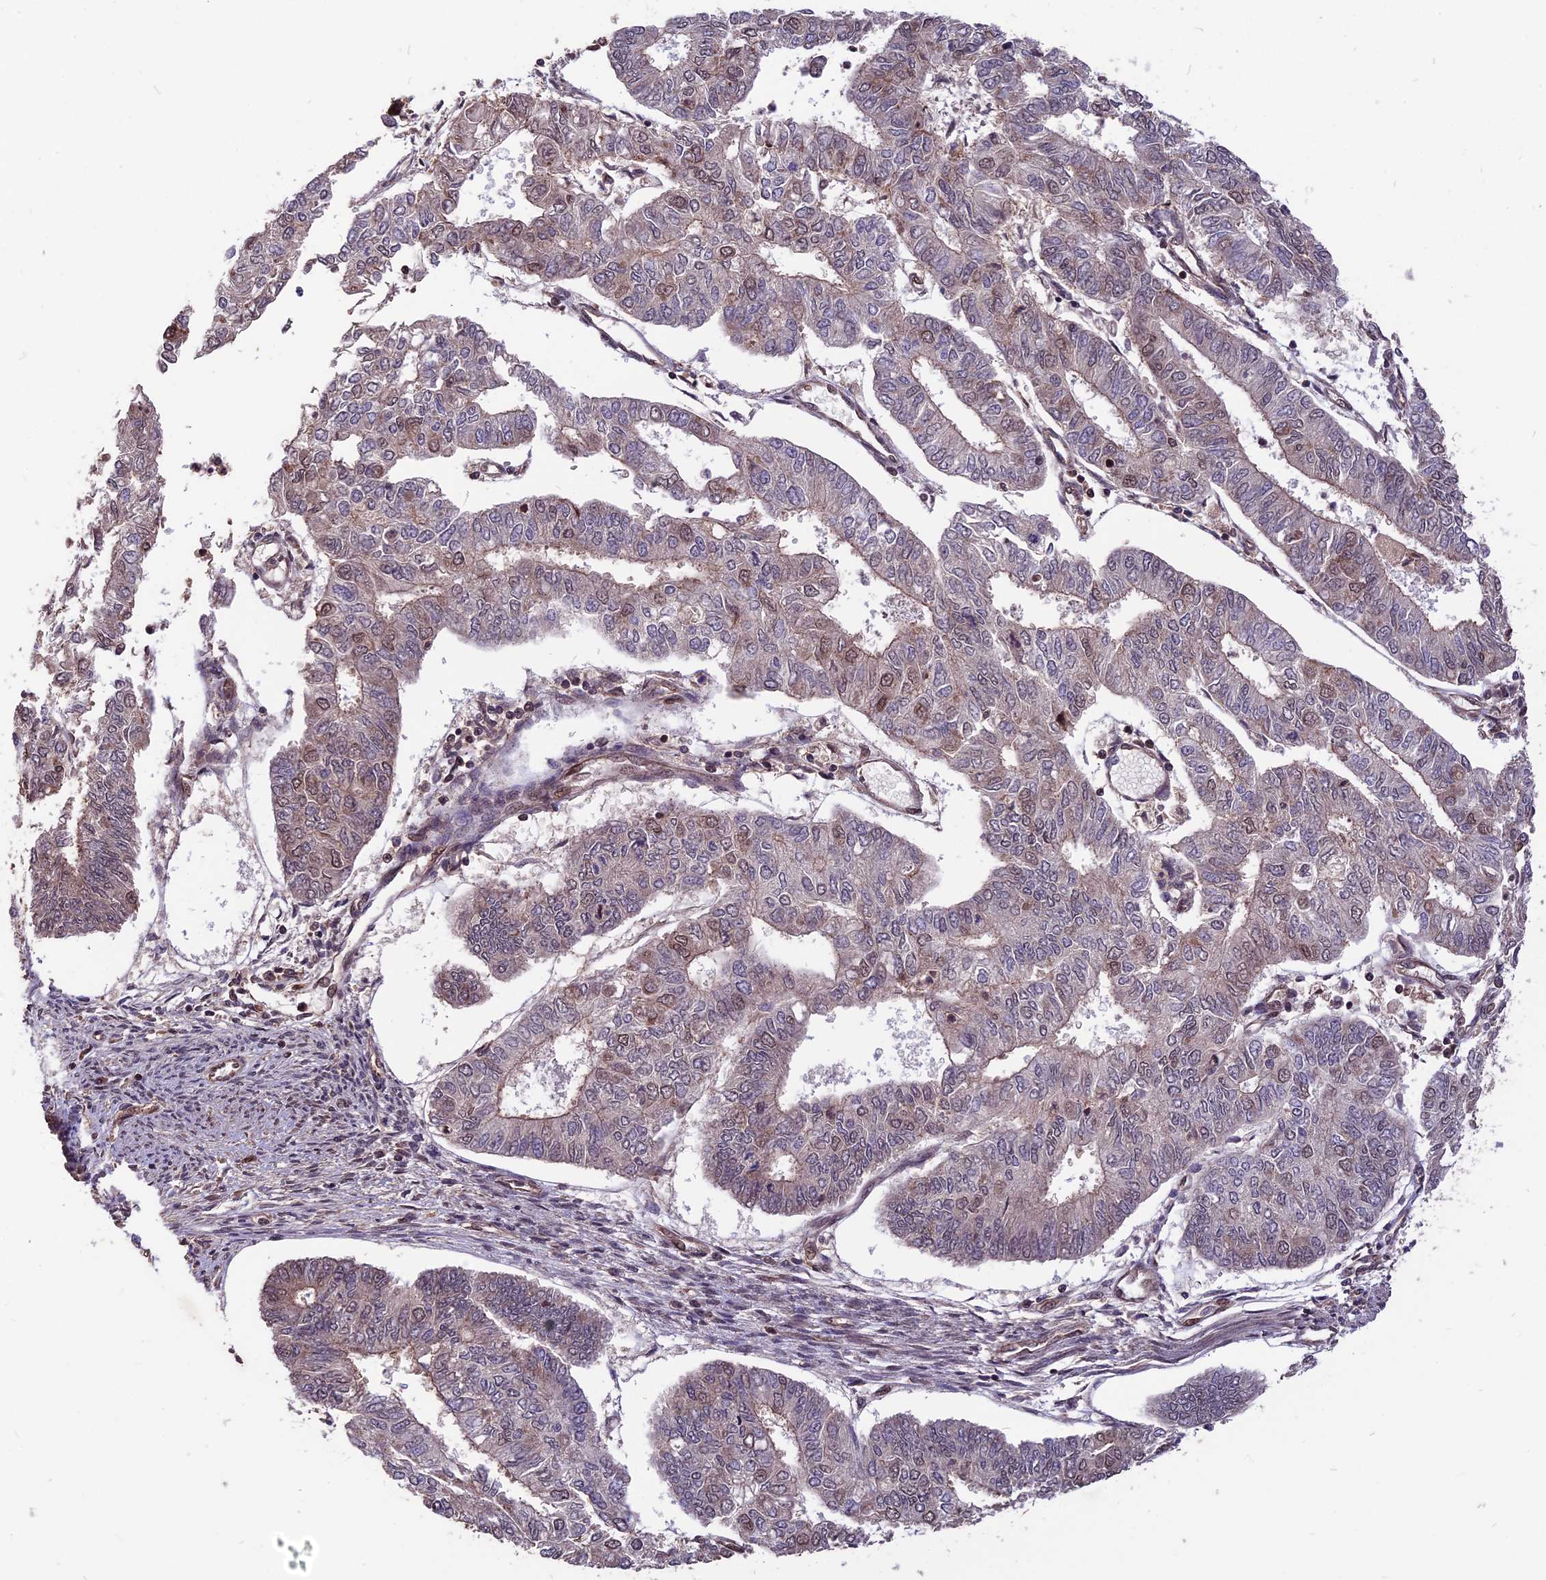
{"staining": {"intensity": "moderate", "quantity": "<25%", "location": "nuclear"}, "tissue": "endometrial cancer", "cell_type": "Tumor cells", "image_type": "cancer", "snomed": [{"axis": "morphology", "description": "Adenocarcinoma, NOS"}, {"axis": "topography", "description": "Endometrium"}], "caption": "Immunohistochemistry (IHC) (DAB) staining of human endometrial cancer (adenocarcinoma) shows moderate nuclear protein staining in approximately <25% of tumor cells. (Stains: DAB (3,3'-diaminobenzidine) in brown, nuclei in blue, Microscopy: brightfield microscopy at high magnification).", "gene": "ZNF598", "patient": {"sex": "female", "age": 68}}